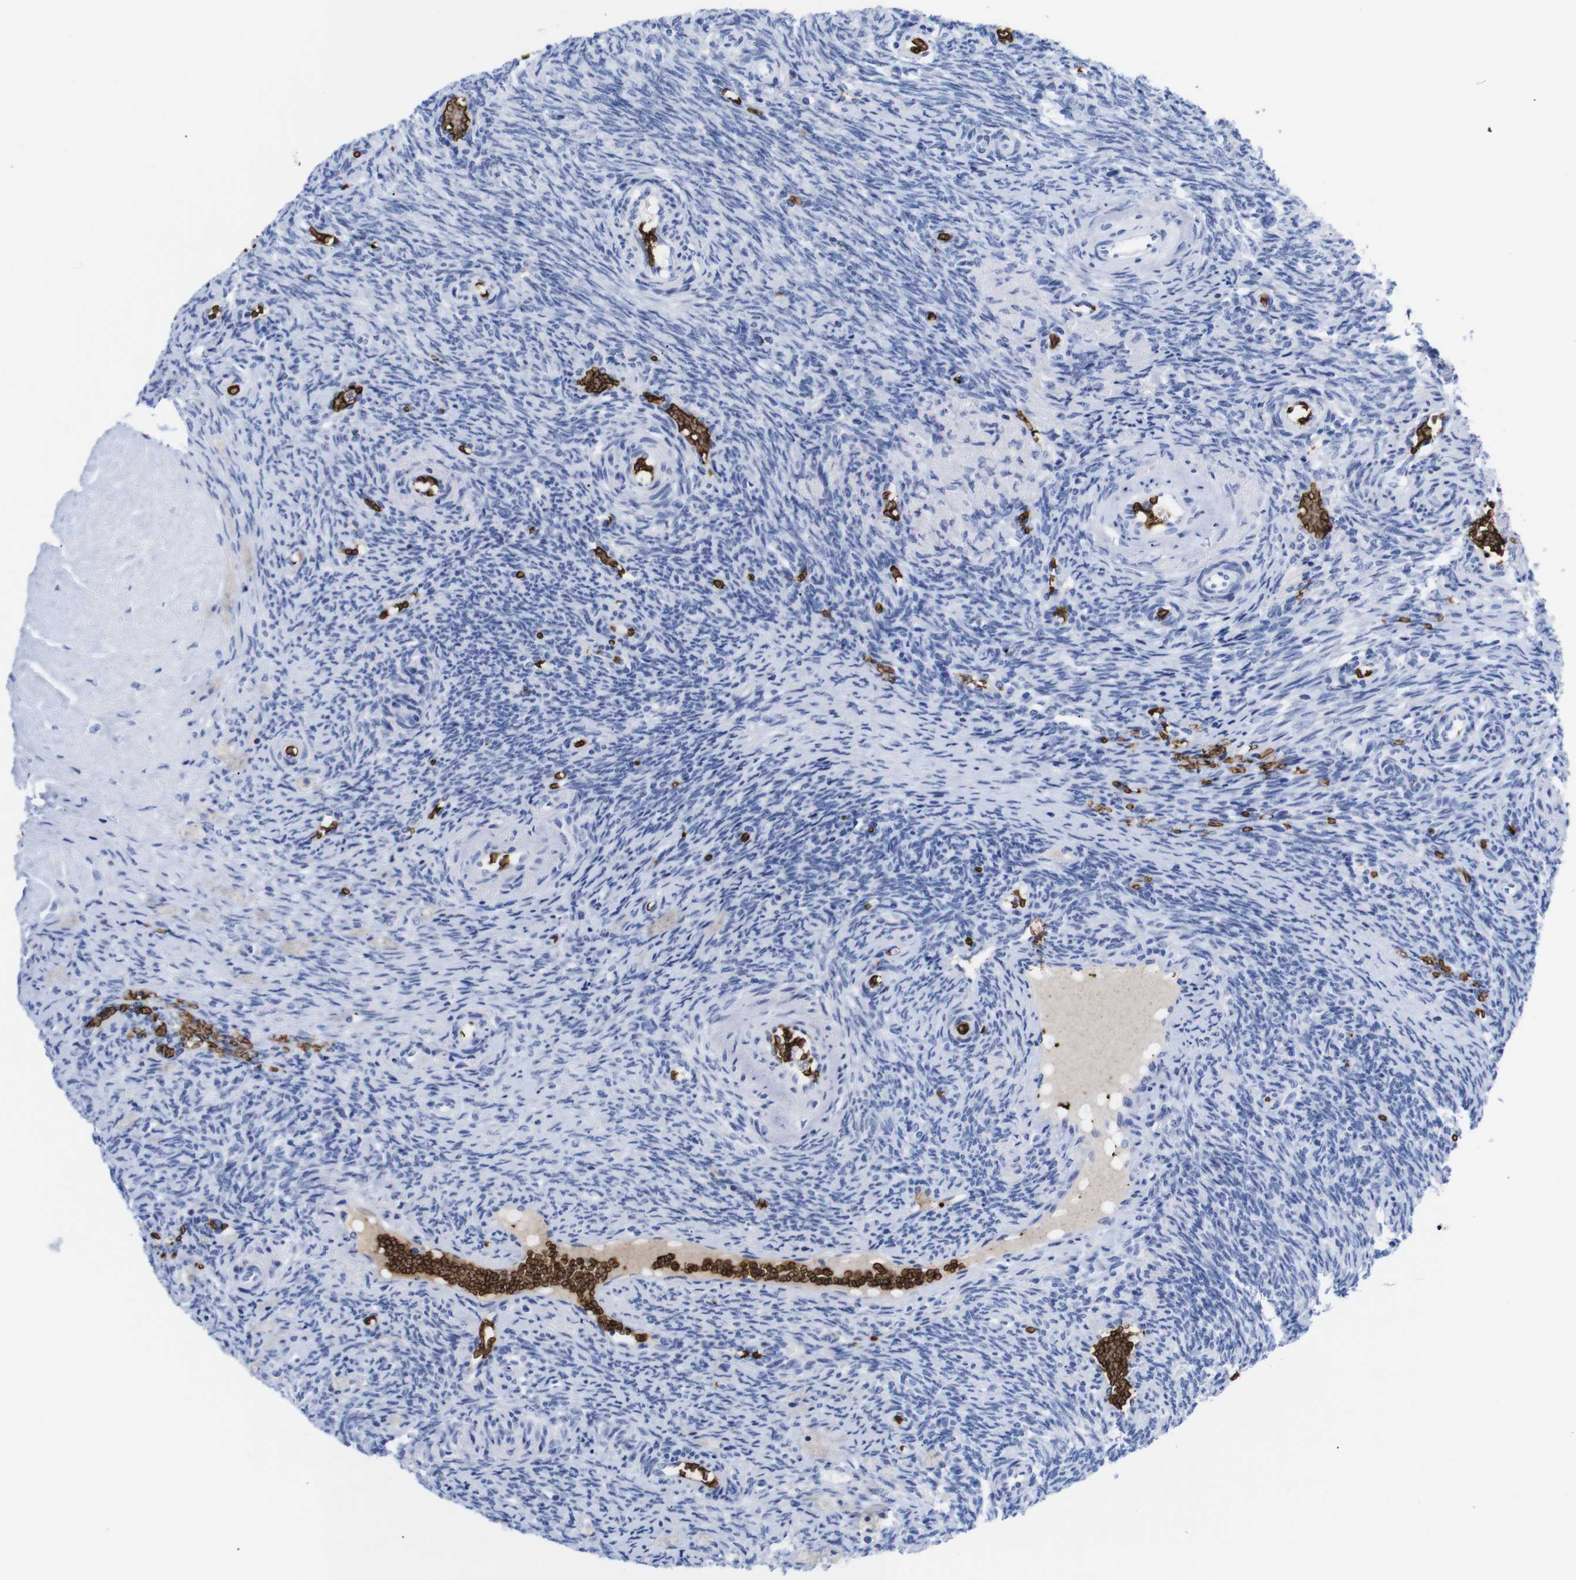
{"staining": {"intensity": "negative", "quantity": "none", "location": "none"}, "tissue": "ovary", "cell_type": "Follicle cells", "image_type": "normal", "snomed": [{"axis": "morphology", "description": "Normal tissue, NOS"}, {"axis": "topography", "description": "Ovary"}], "caption": "This is an immunohistochemistry histopathology image of benign ovary. There is no expression in follicle cells.", "gene": "S1PR2", "patient": {"sex": "female", "age": 41}}